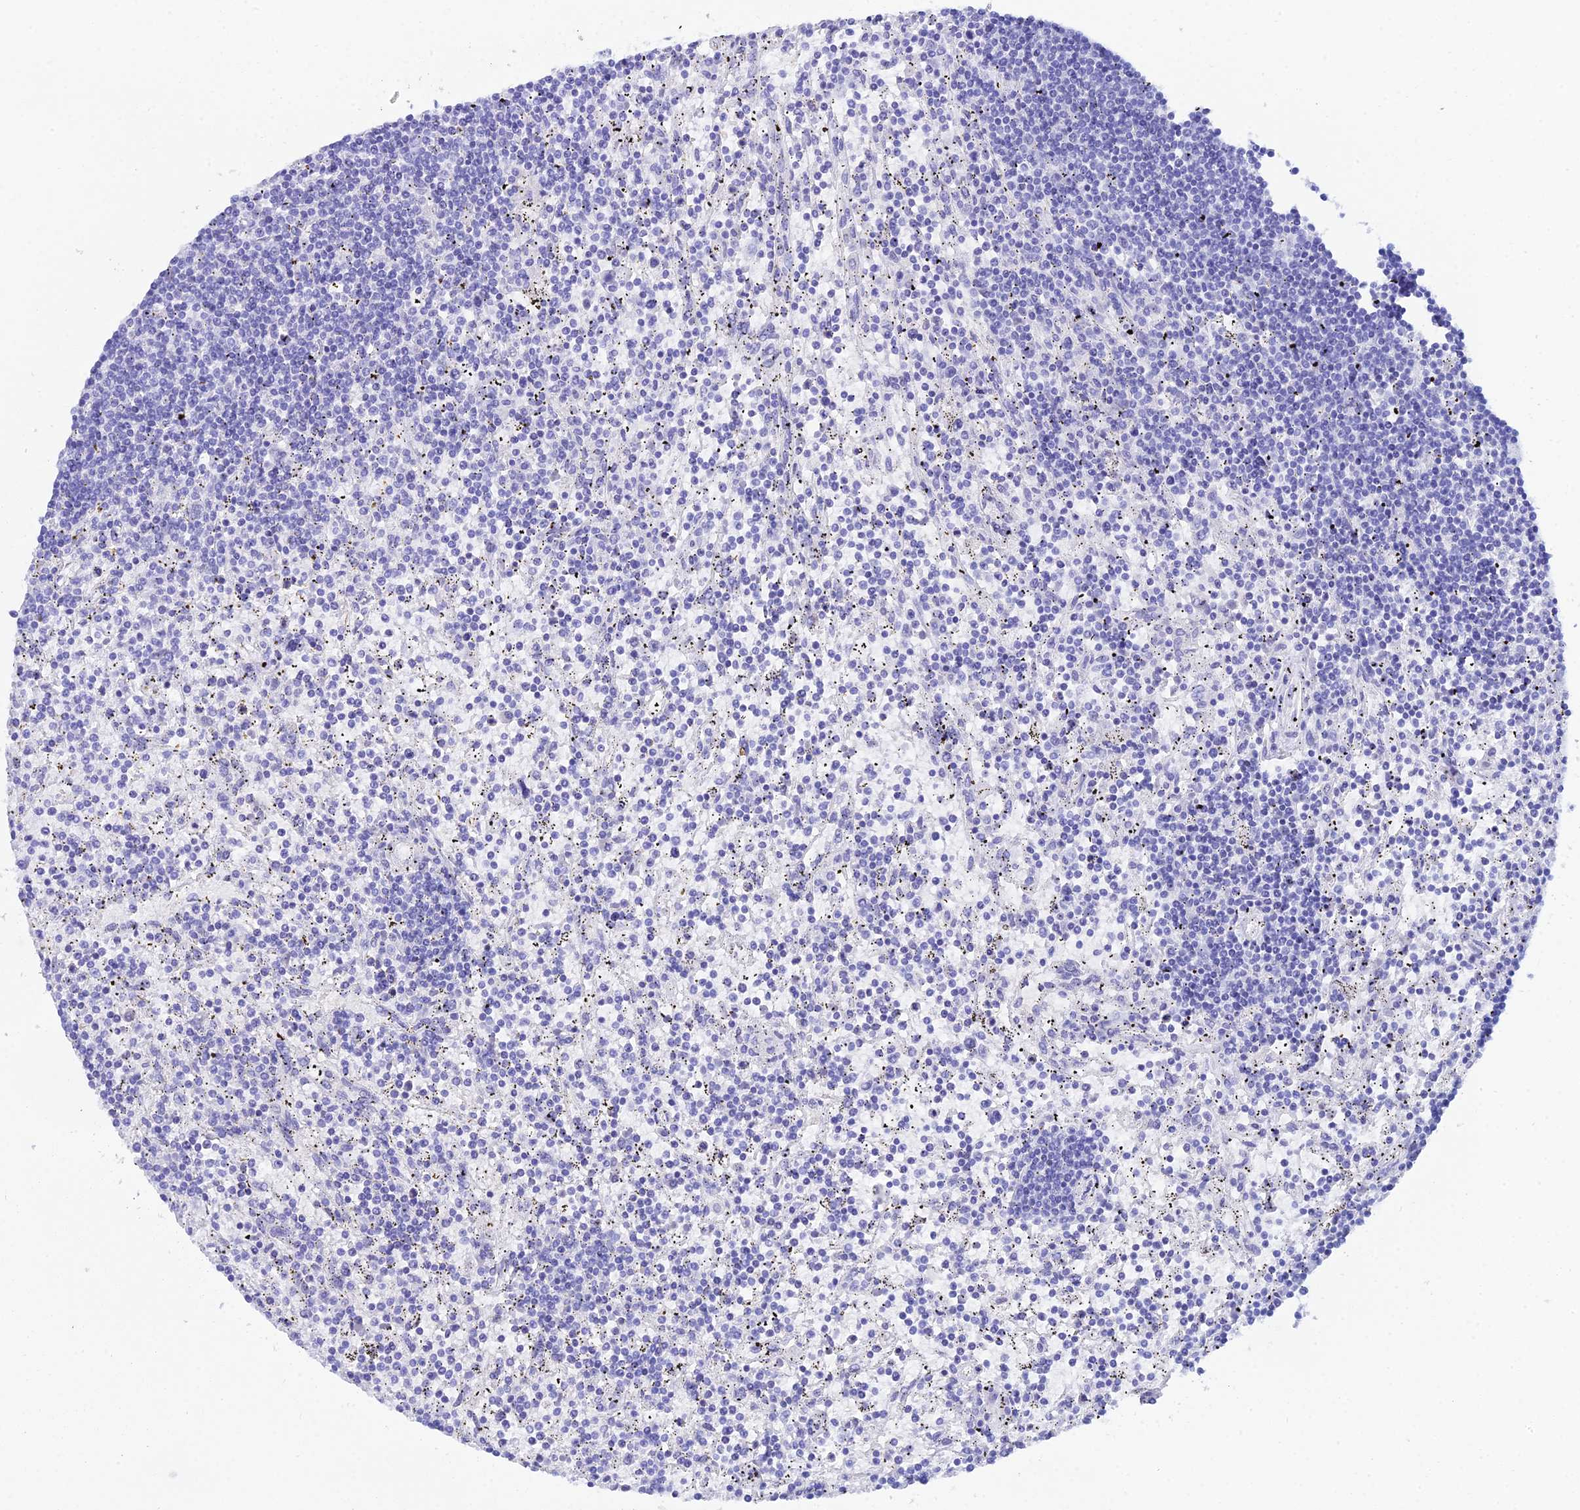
{"staining": {"intensity": "negative", "quantity": "none", "location": "none"}, "tissue": "lymphoma", "cell_type": "Tumor cells", "image_type": "cancer", "snomed": [{"axis": "morphology", "description": "Malignant lymphoma, non-Hodgkin's type, Low grade"}, {"axis": "topography", "description": "Spleen"}], "caption": "The image exhibits no significant expression in tumor cells of lymphoma.", "gene": "REG1A", "patient": {"sex": "male", "age": 76}}